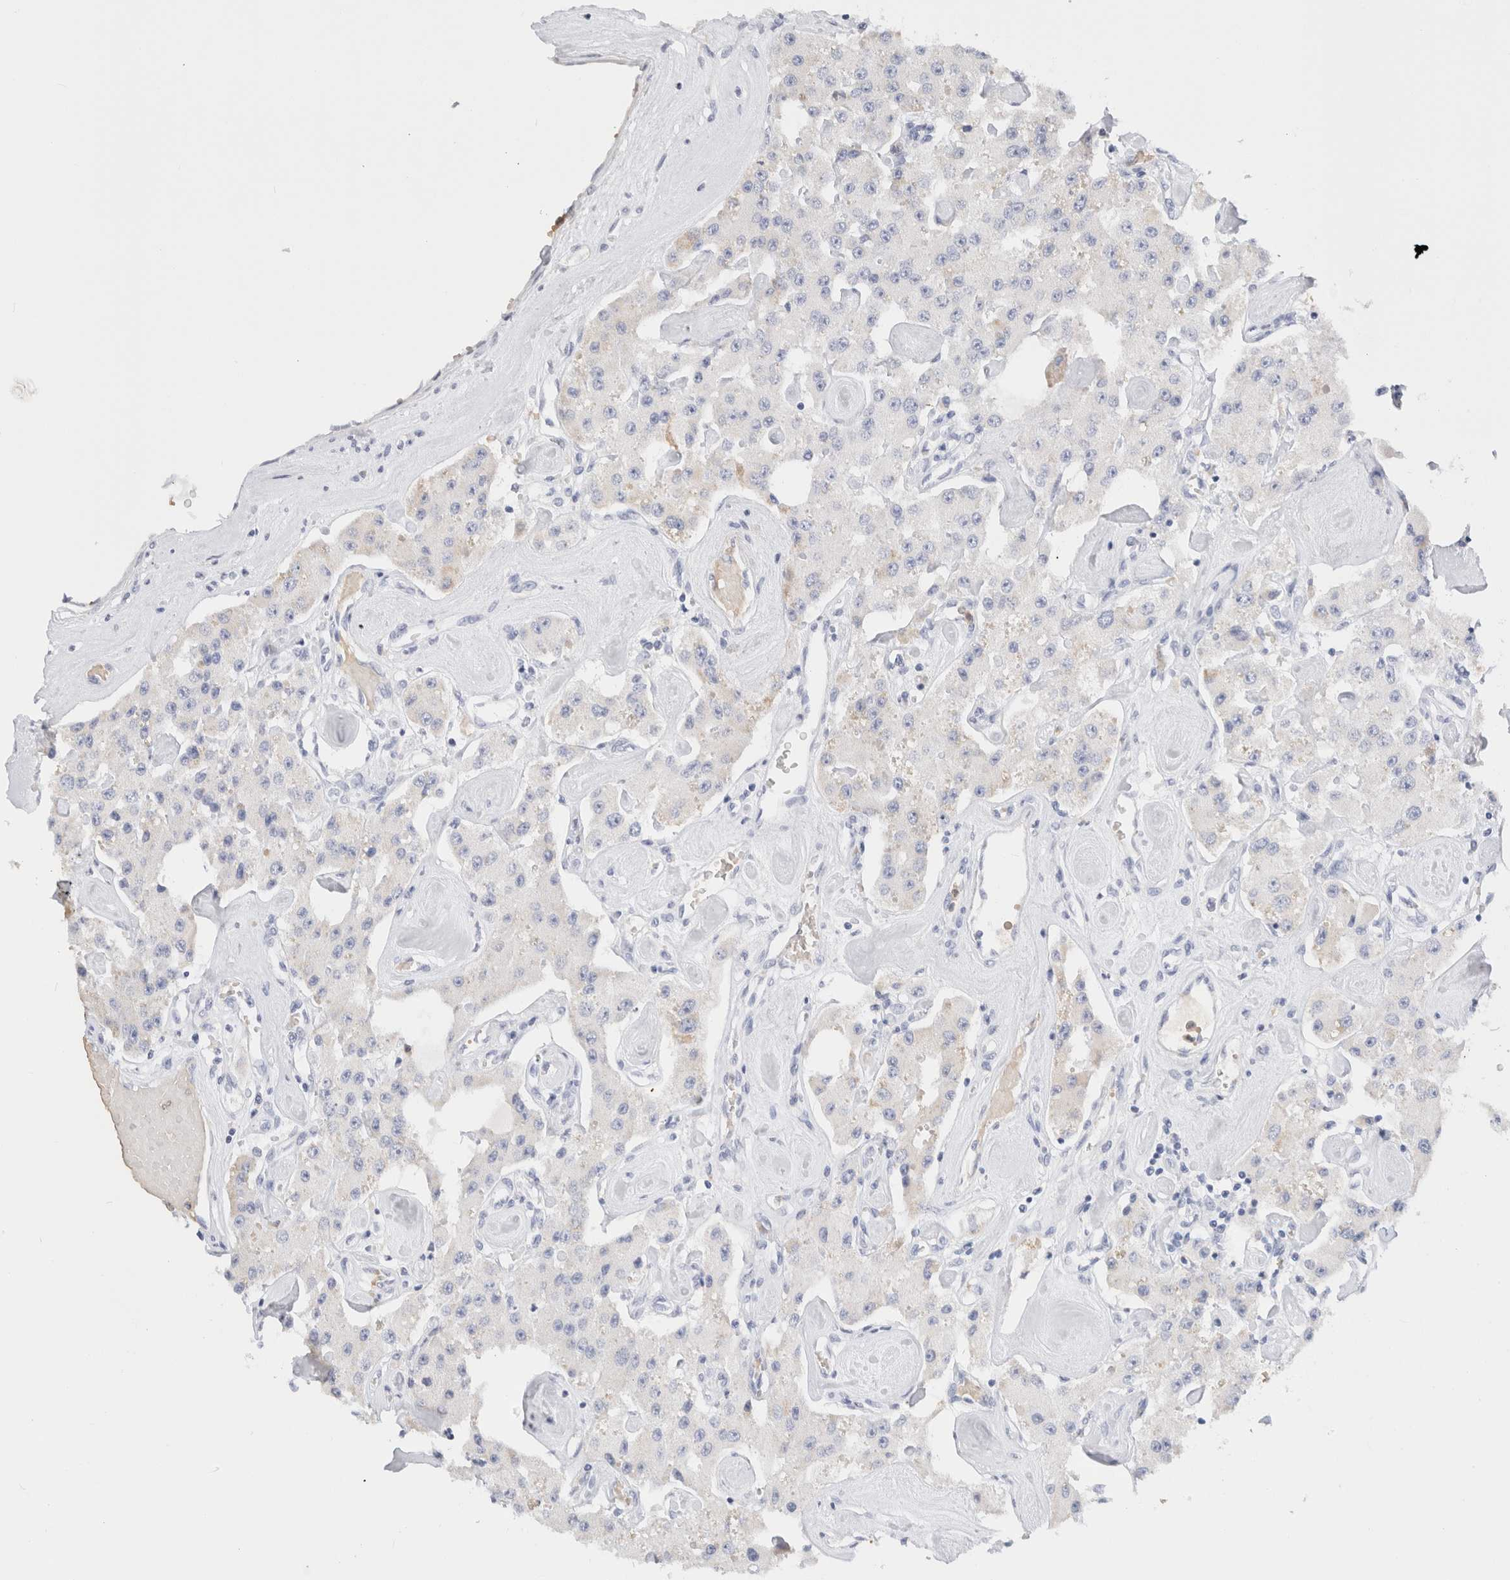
{"staining": {"intensity": "weak", "quantity": "<25%", "location": "cytoplasmic/membranous"}, "tissue": "carcinoid", "cell_type": "Tumor cells", "image_type": "cancer", "snomed": [{"axis": "morphology", "description": "Carcinoid, malignant, NOS"}, {"axis": "topography", "description": "Pancreas"}], "caption": "A photomicrograph of human carcinoid (malignant) is negative for staining in tumor cells. (Brightfield microscopy of DAB immunohistochemistry at high magnification).", "gene": "ARG1", "patient": {"sex": "male", "age": 41}}